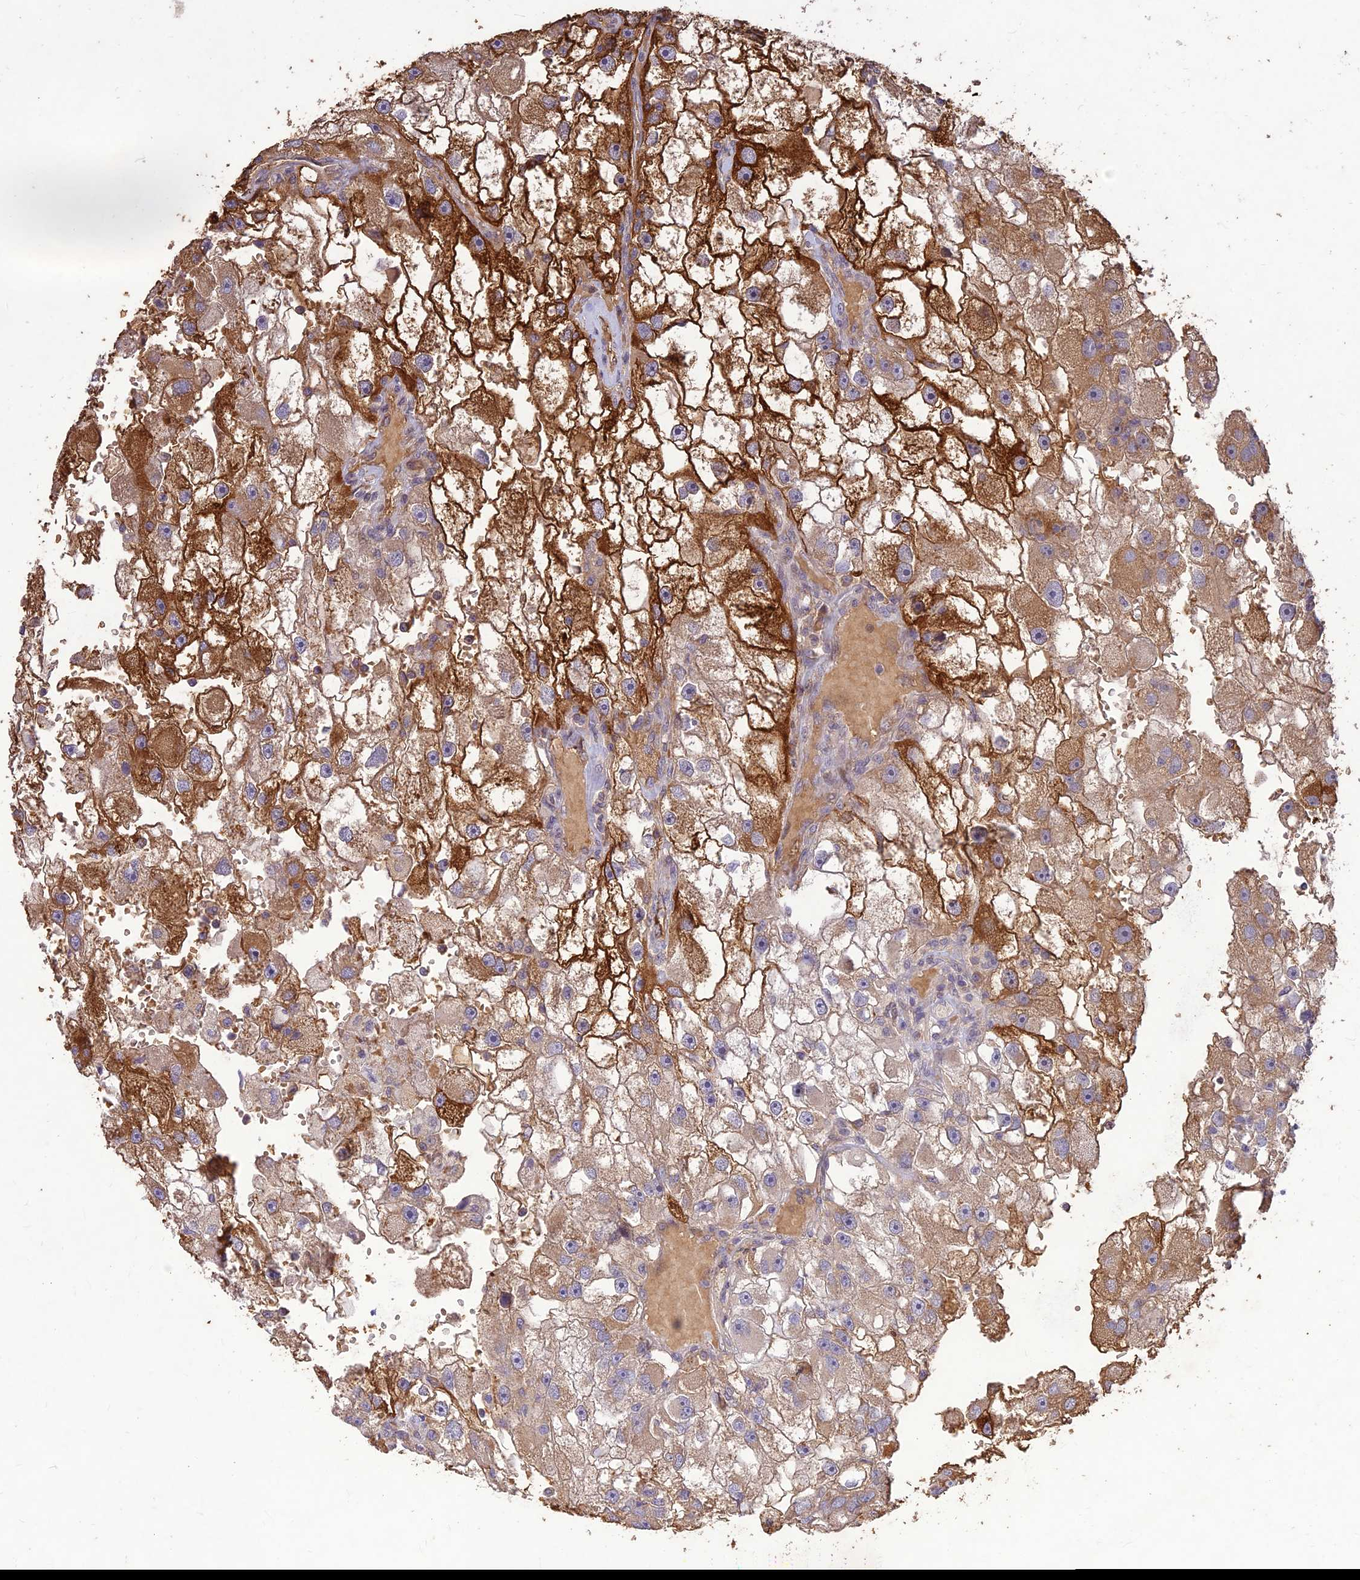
{"staining": {"intensity": "strong", "quantity": "25%-75%", "location": "cytoplasmic/membranous"}, "tissue": "renal cancer", "cell_type": "Tumor cells", "image_type": "cancer", "snomed": [{"axis": "morphology", "description": "Adenocarcinoma, NOS"}, {"axis": "topography", "description": "Kidney"}], "caption": "DAB (3,3'-diaminobenzidine) immunohistochemical staining of adenocarcinoma (renal) reveals strong cytoplasmic/membranous protein staining in about 25%-75% of tumor cells.", "gene": "PPP1R11", "patient": {"sex": "male", "age": 63}}